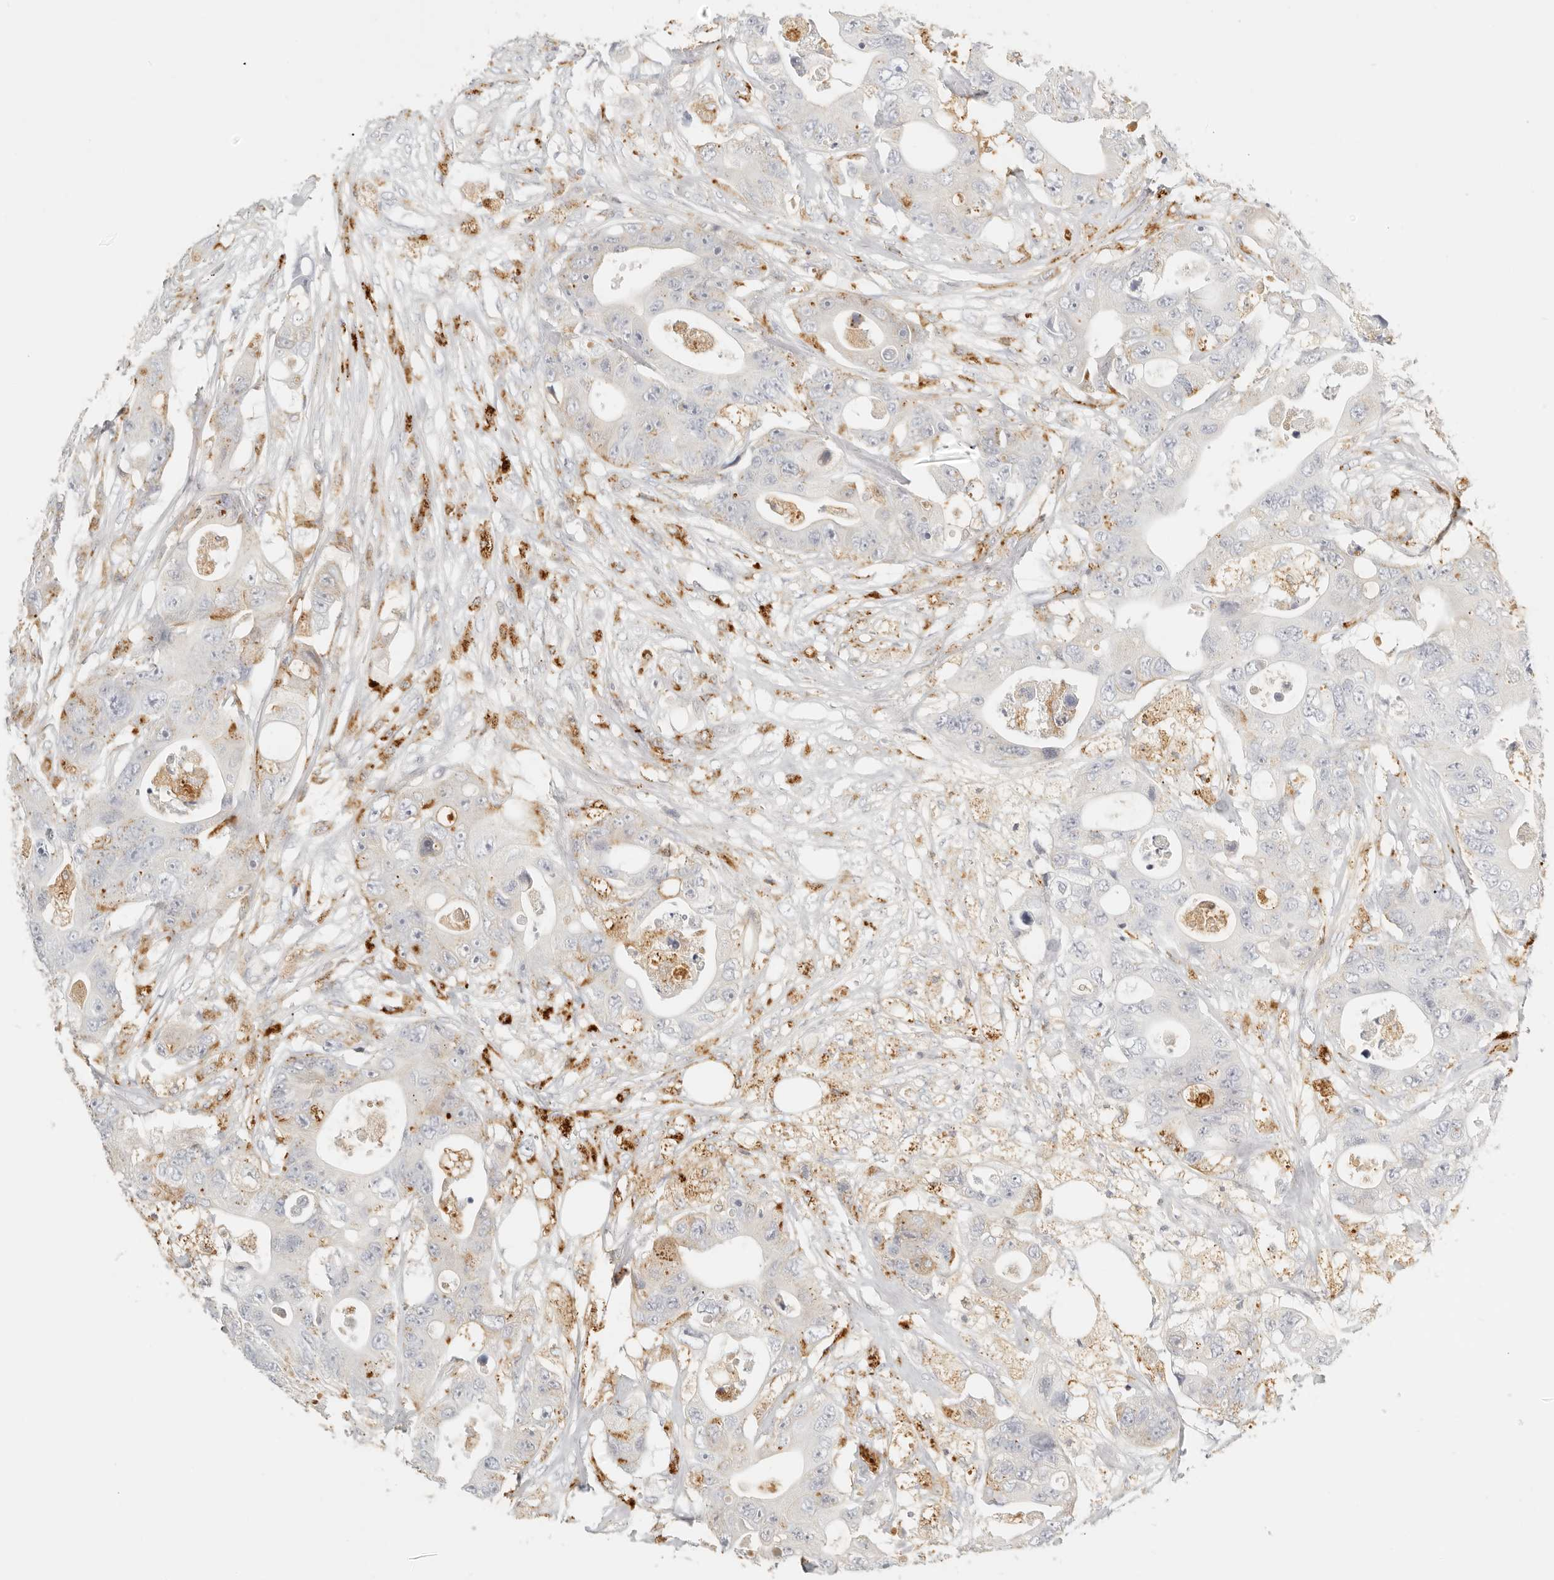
{"staining": {"intensity": "weak", "quantity": "<25%", "location": "cytoplasmic/membranous"}, "tissue": "colorectal cancer", "cell_type": "Tumor cells", "image_type": "cancer", "snomed": [{"axis": "morphology", "description": "Adenocarcinoma, NOS"}, {"axis": "topography", "description": "Colon"}], "caption": "High magnification brightfield microscopy of colorectal adenocarcinoma stained with DAB (brown) and counterstained with hematoxylin (blue): tumor cells show no significant positivity. (Stains: DAB (3,3'-diaminobenzidine) IHC with hematoxylin counter stain, Microscopy: brightfield microscopy at high magnification).", "gene": "RNASET2", "patient": {"sex": "female", "age": 46}}